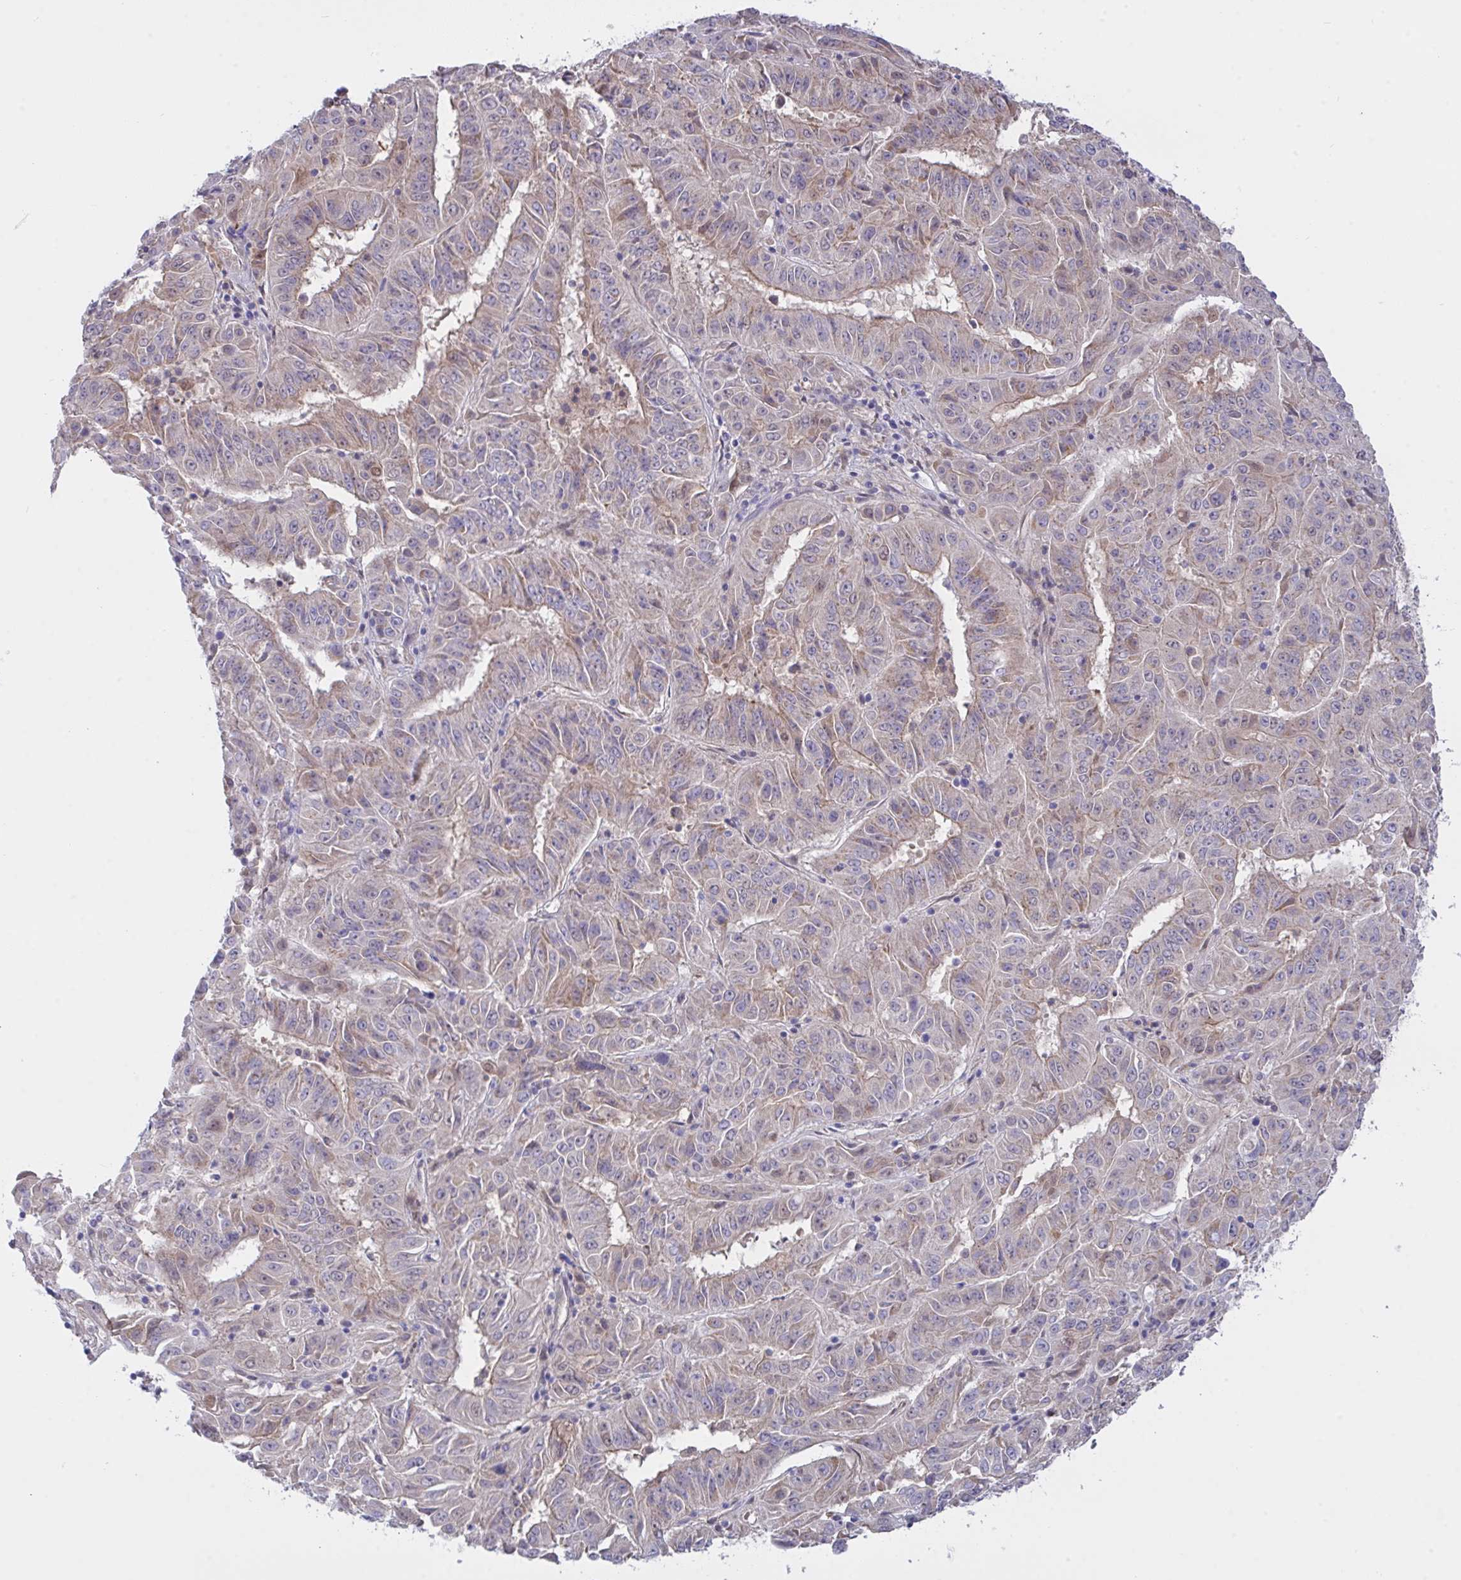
{"staining": {"intensity": "weak", "quantity": "25%-75%", "location": "cytoplasmic/membranous"}, "tissue": "pancreatic cancer", "cell_type": "Tumor cells", "image_type": "cancer", "snomed": [{"axis": "morphology", "description": "Adenocarcinoma, NOS"}, {"axis": "topography", "description": "Pancreas"}], "caption": "Protein expression analysis of pancreatic cancer displays weak cytoplasmic/membranous staining in approximately 25%-75% of tumor cells.", "gene": "L3HYPDH", "patient": {"sex": "male", "age": 63}}